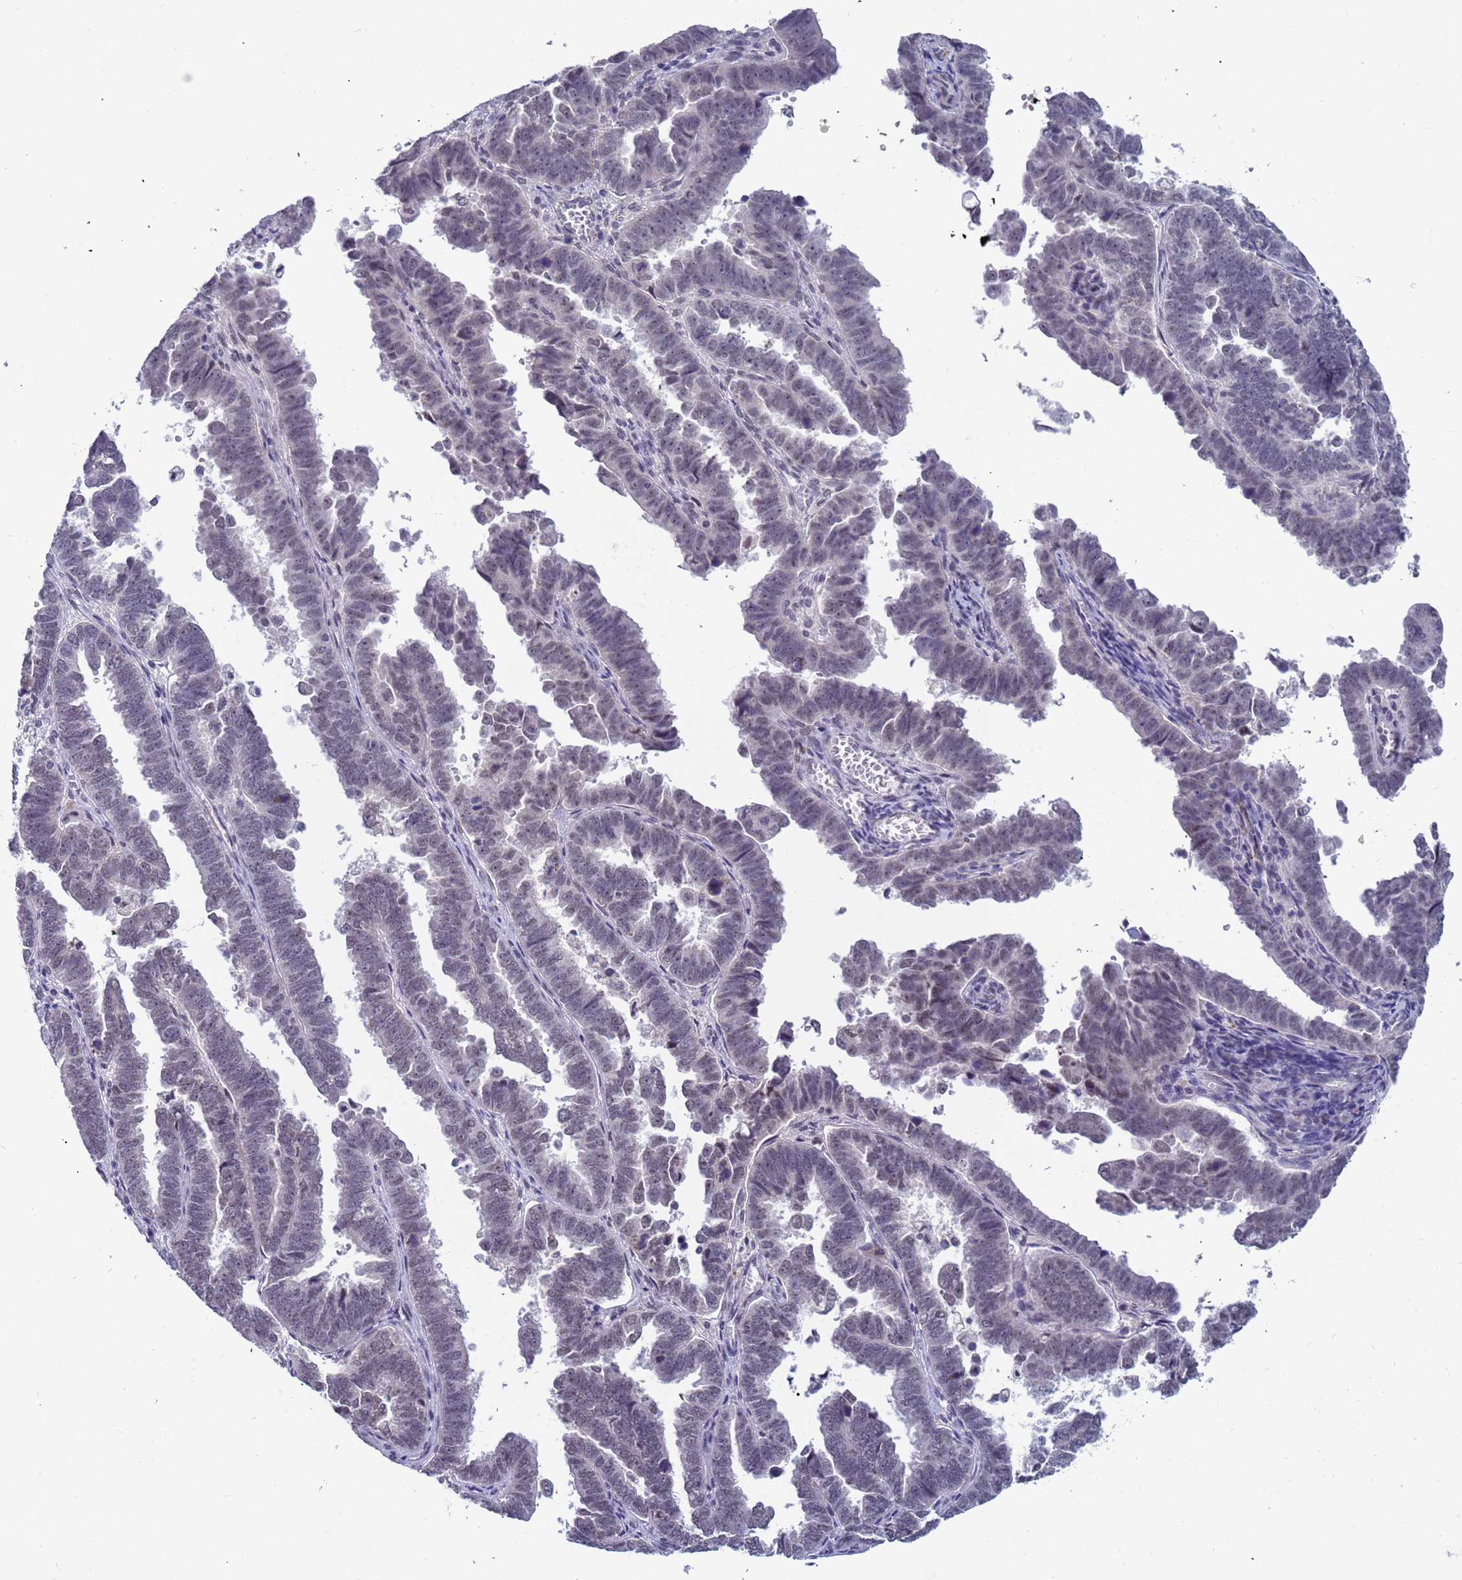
{"staining": {"intensity": "weak", "quantity": "<25%", "location": "nuclear"}, "tissue": "endometrial cancer", "cell_type": "Tumor cells", "image_type": "cancer", "snomed": [{"axis": "morphology", "description": "Adenocarcinoma, NOS"}, {"axis": "topography", "description": "Endometrium"}], "caption": "Tumor cells are negative for brown protein staining in endometrial adenocarcinoma.", "gene": "CXorf65", "patient": {"sex": "female", "age": 75}}